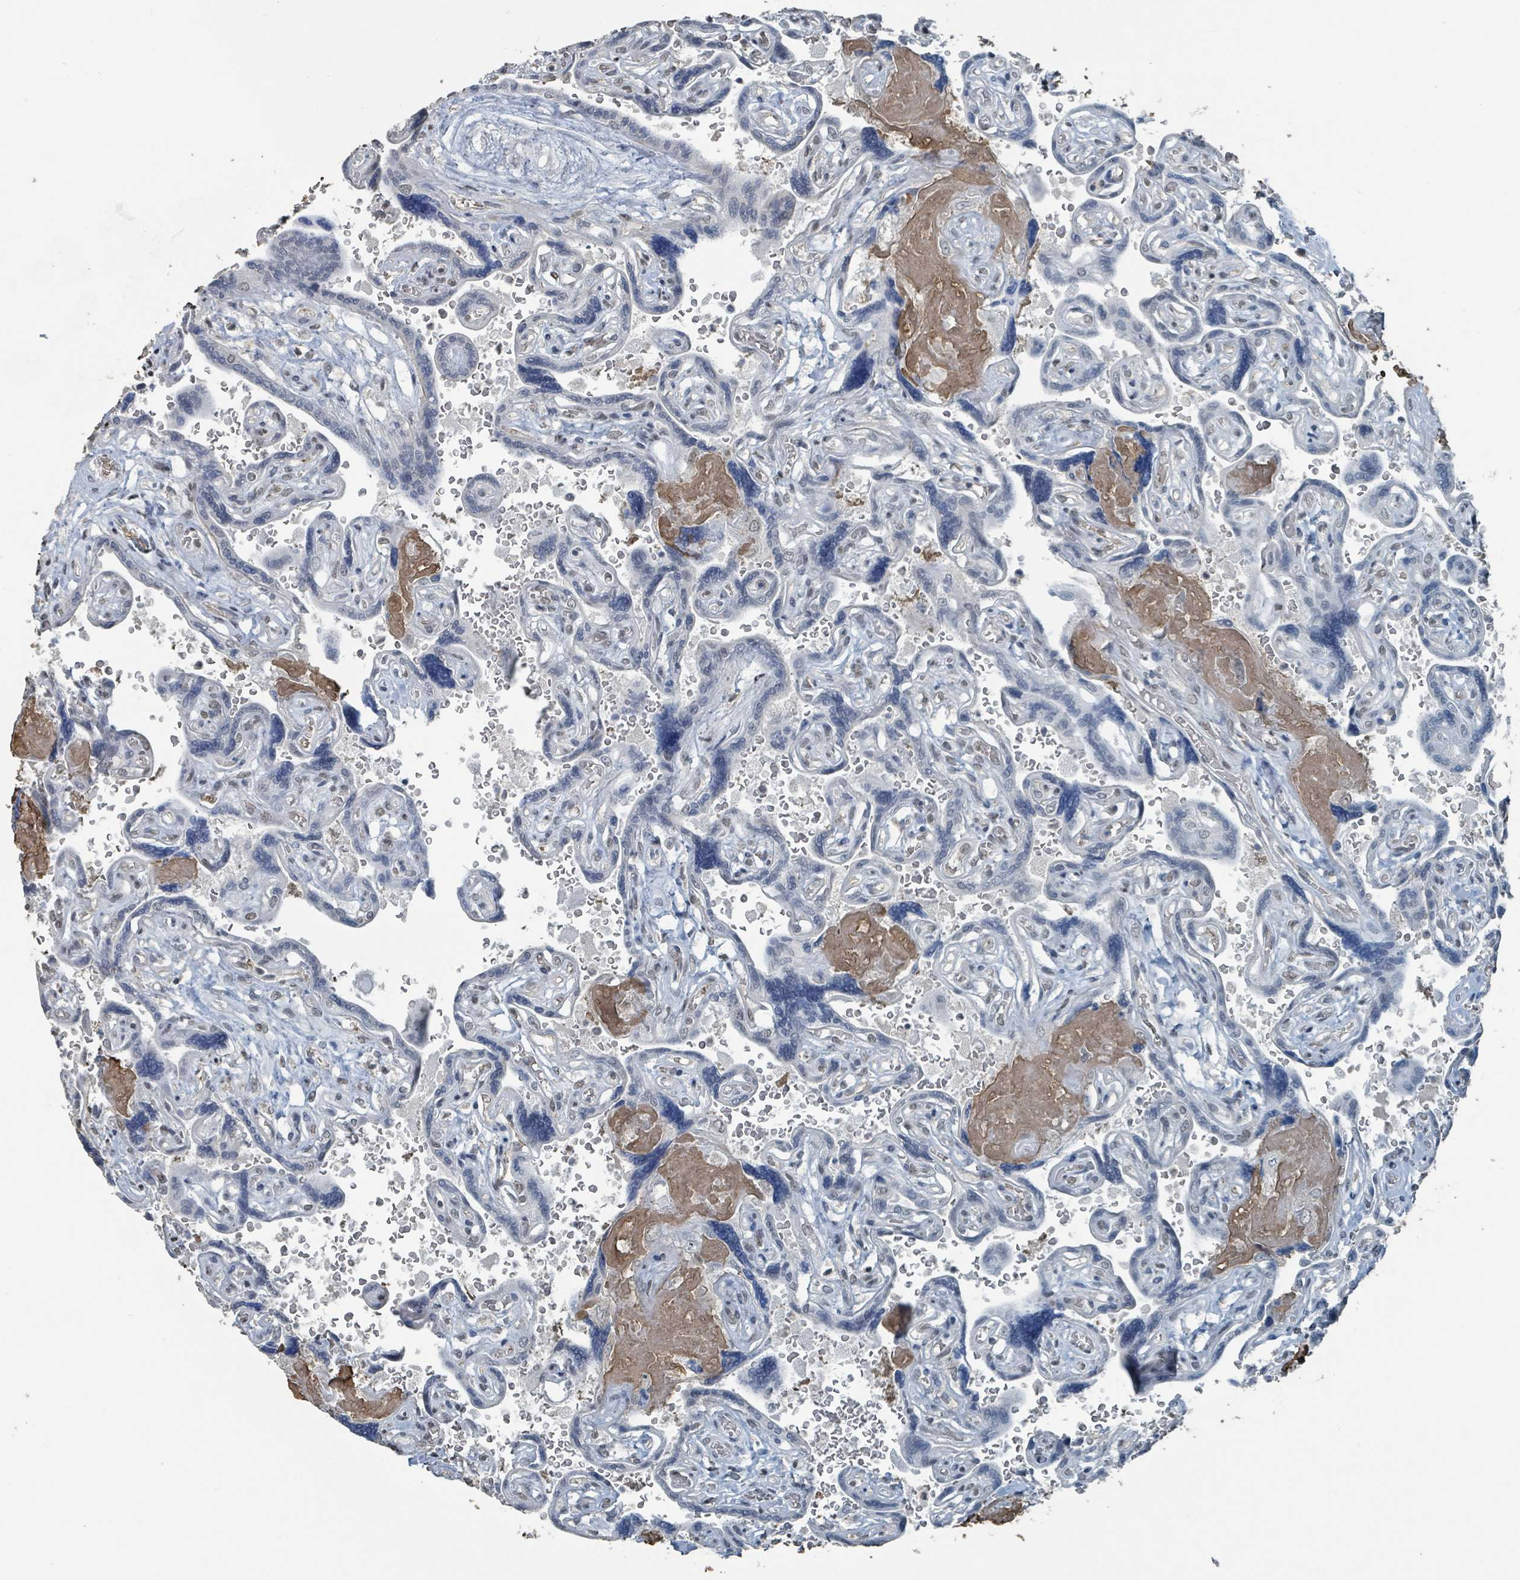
{"staining": {"intensity": "weak", "quantity": "<25%", "location": "nuclear"}, "tissue": "placenta", "cell_type": "Trophoblastic cells", "image_type": "normal", "snomed": [{"axis": "morphology", "description": "Normal tissue, NOS"}, {"axis": "topography", "description": "Placenta"}], "caption": "A high-resolution image shows immunohistochemistry staining of benign placenta, which reveals no significant positivity in trophoblastic cells. (DAB IHC visualized using brightfield microscopy, high magnification).", "gene": "PHIP", "patient": {"sex": "female", "age": 32}}